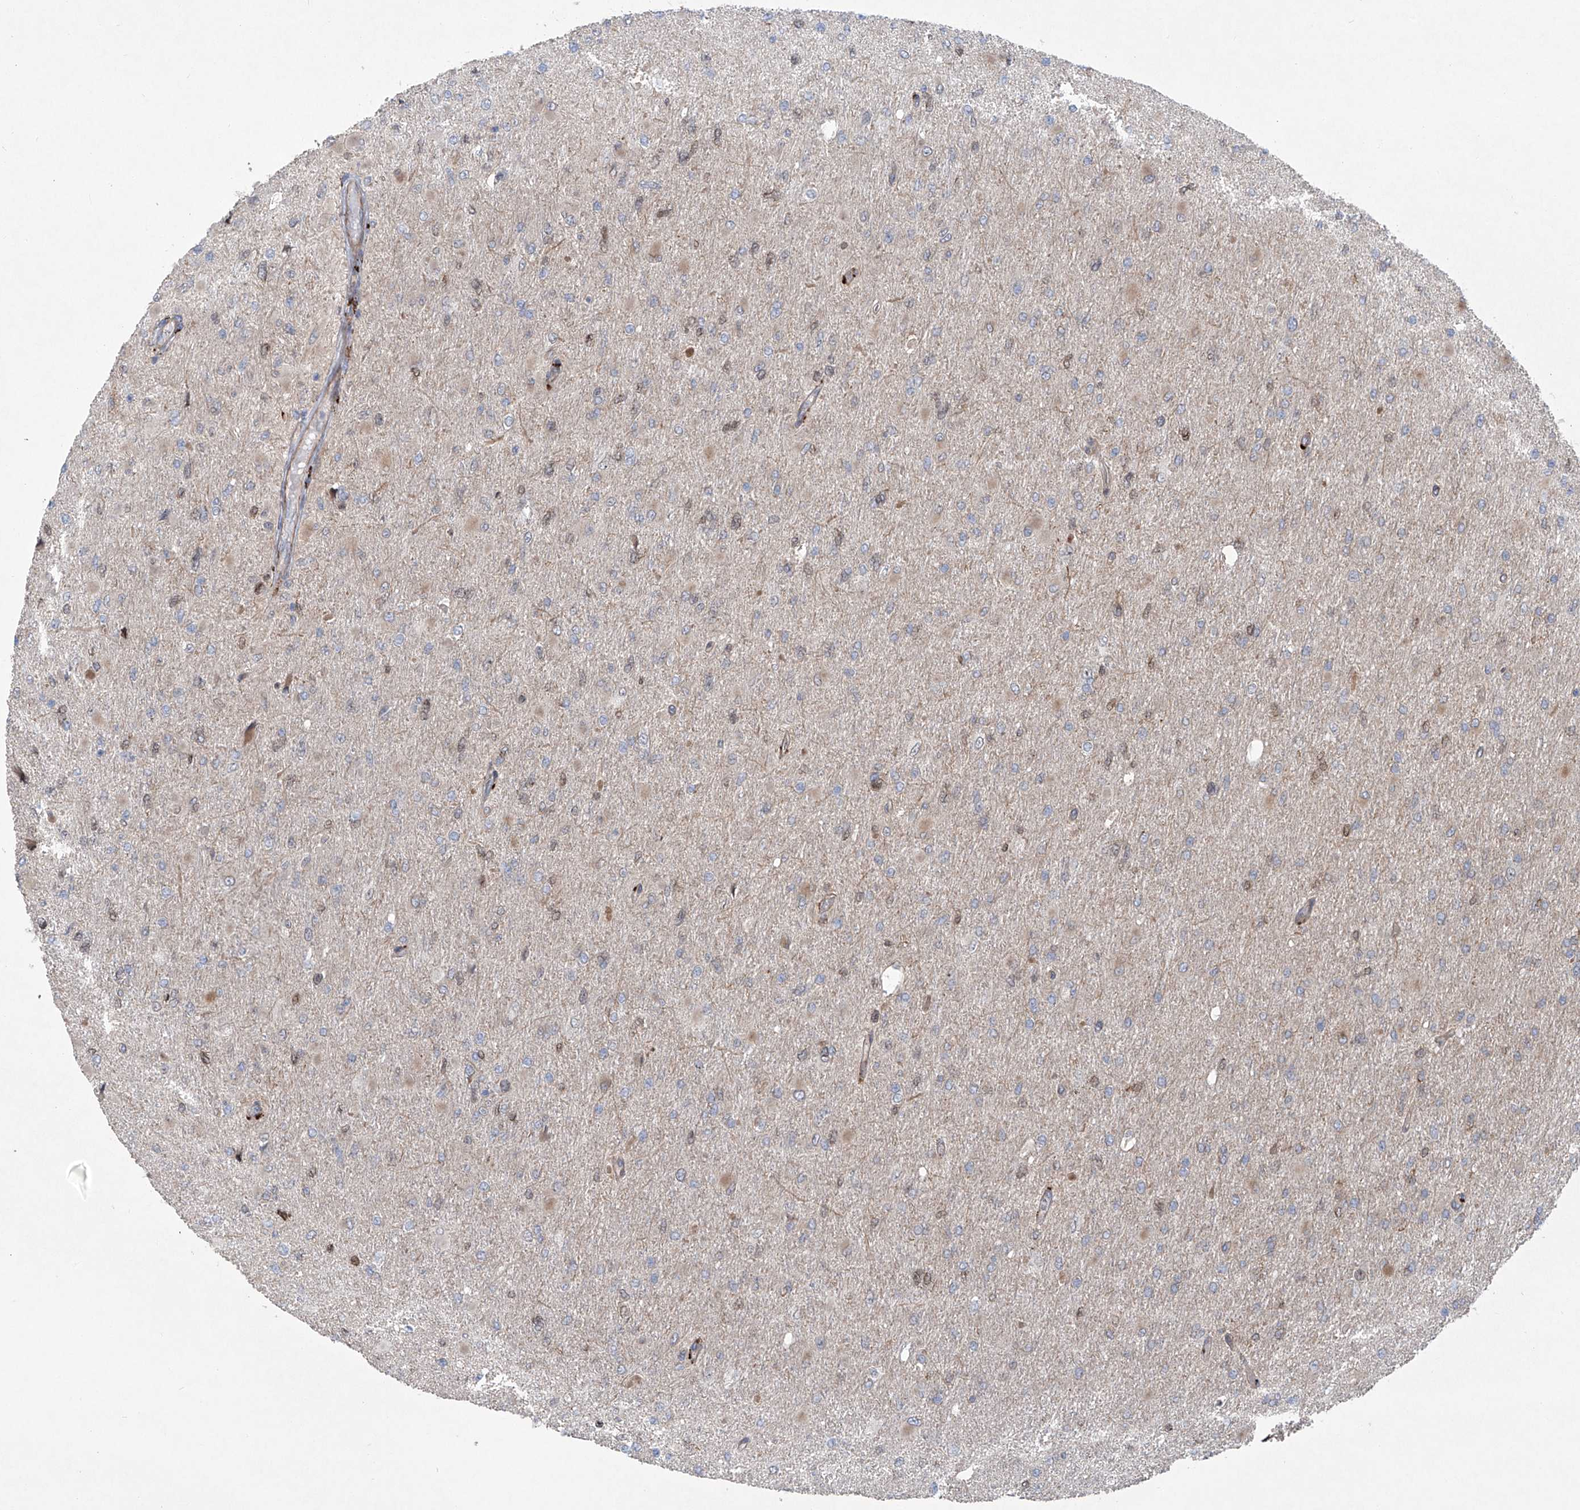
{"staining": {"intensity": "weak", "quantity": "25%-75%", "location": "cytoplasmic/membranous"}, "tissue": "glioma", "cell_type": "Tumor cells", "image_type": "cancer", "snomed": [{"axis": "morphology", "description": "Glioma, malignant, High grade"}, {"axis": "topography", "description": "Cerebral cortex"}], "caption": "This is an image of immunohistochemistry staining of high-grade glioma (malignant), which shows weak positivity in the cytoplasmic/membranous of tumor cells.", "gene": "KLC4", "patient": {"sex": "female", "age": 36}}